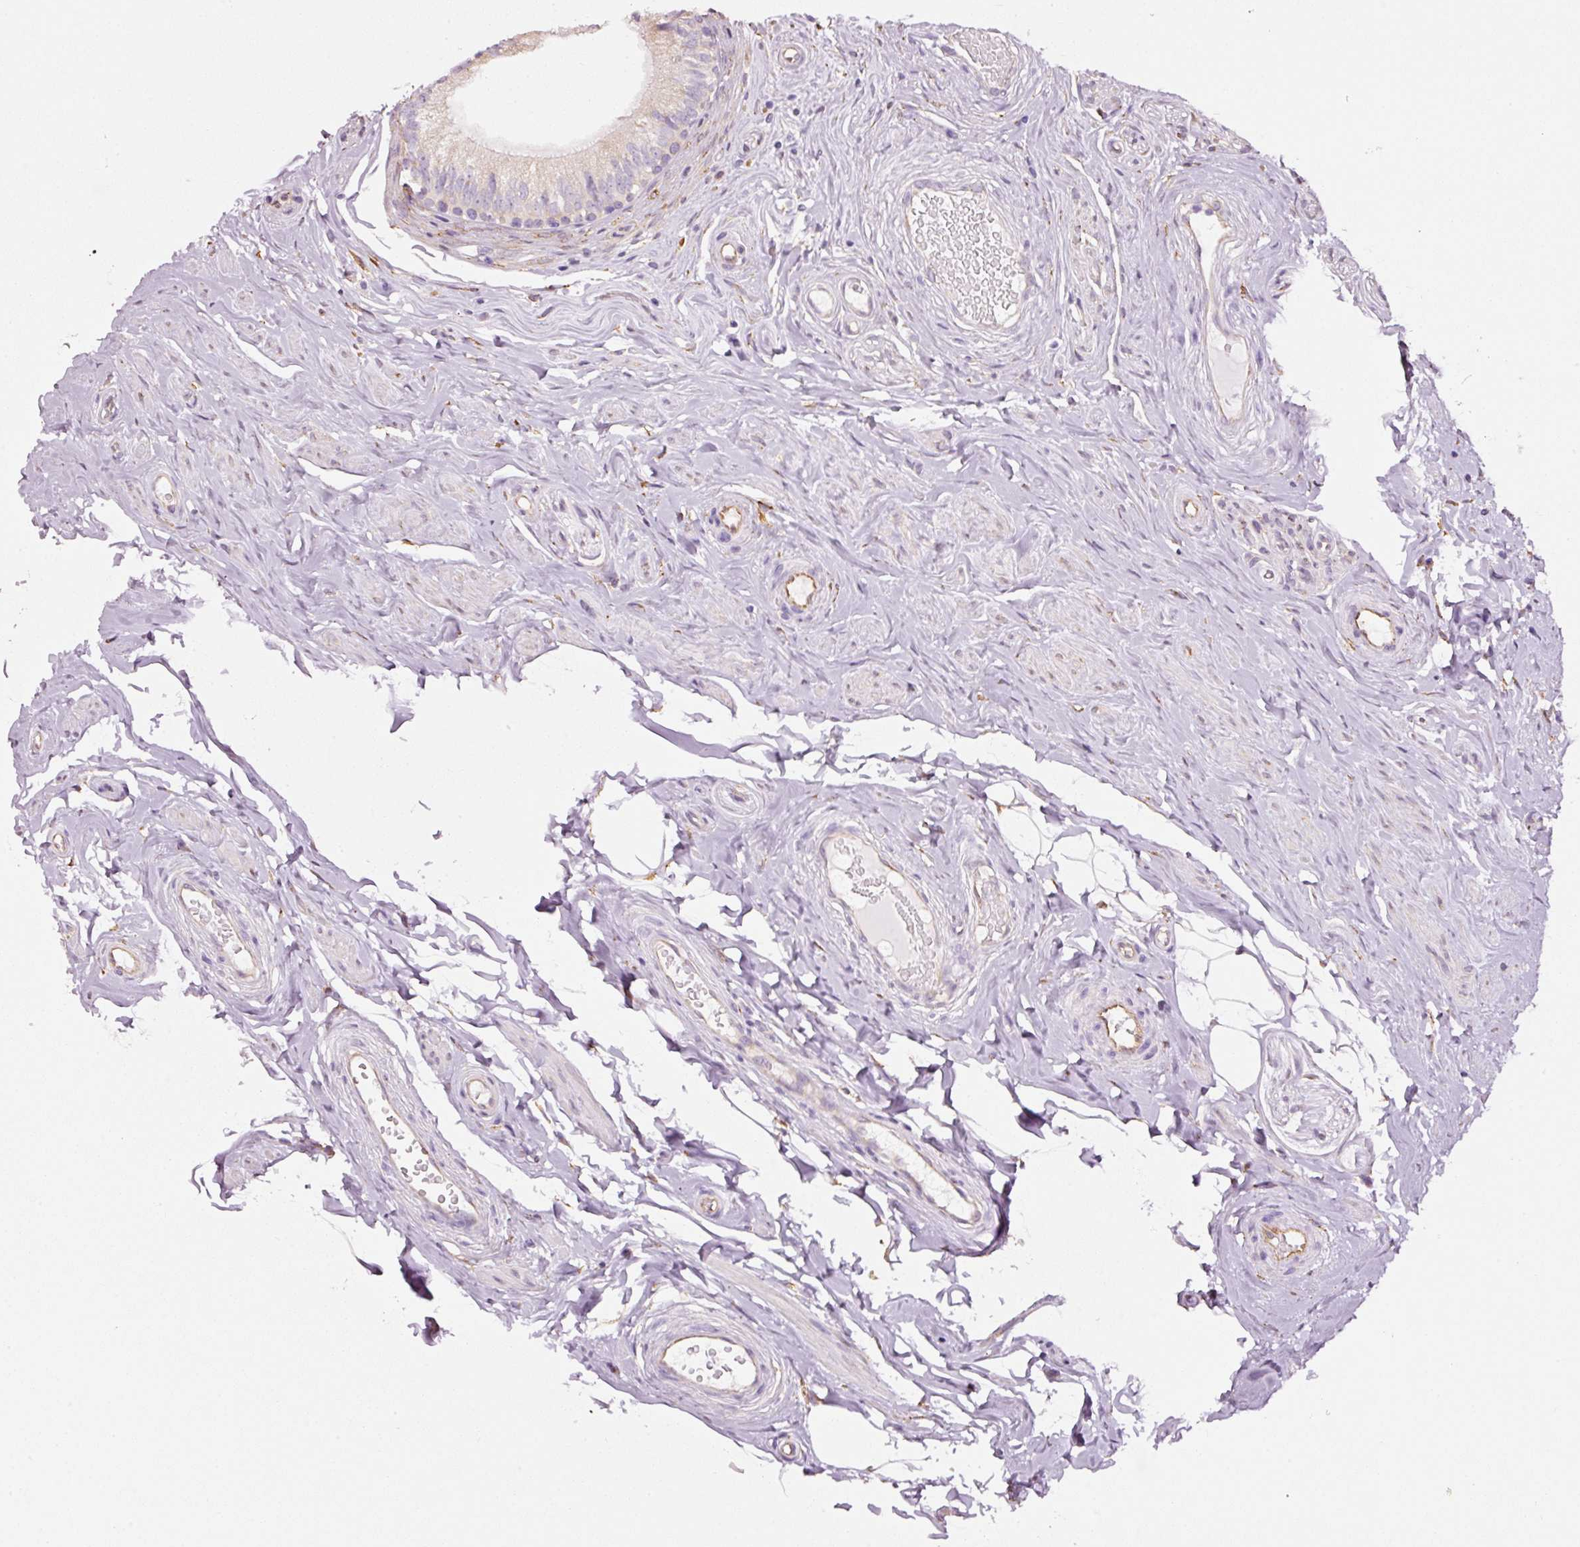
{"staining": {"intensity": "moderate", "quantity": "<25%", "location": "cytoplasmic/membranous"}, "tissue": "epididymis", "cell_type": "Glandular cells", "image_type": "normal", "snomed": [{"axis": "morphology", "description": "Normal tissue, NOS"}, {"axis": "morphology", "description": "Seminoma, NOS"}, {"axis": "topography", "description": "Testis"}, {"axis": "topography", "description": "Epididymis"}], "caption": "High-power microscopy captured an immunohistochemistry histopathology image of normal epididymis, revealing moderate cytoplasmic/membranous staining in about <25% of glandular cells.", "gene": "GCG", "patient": {"sex": "male", "age": 45}}